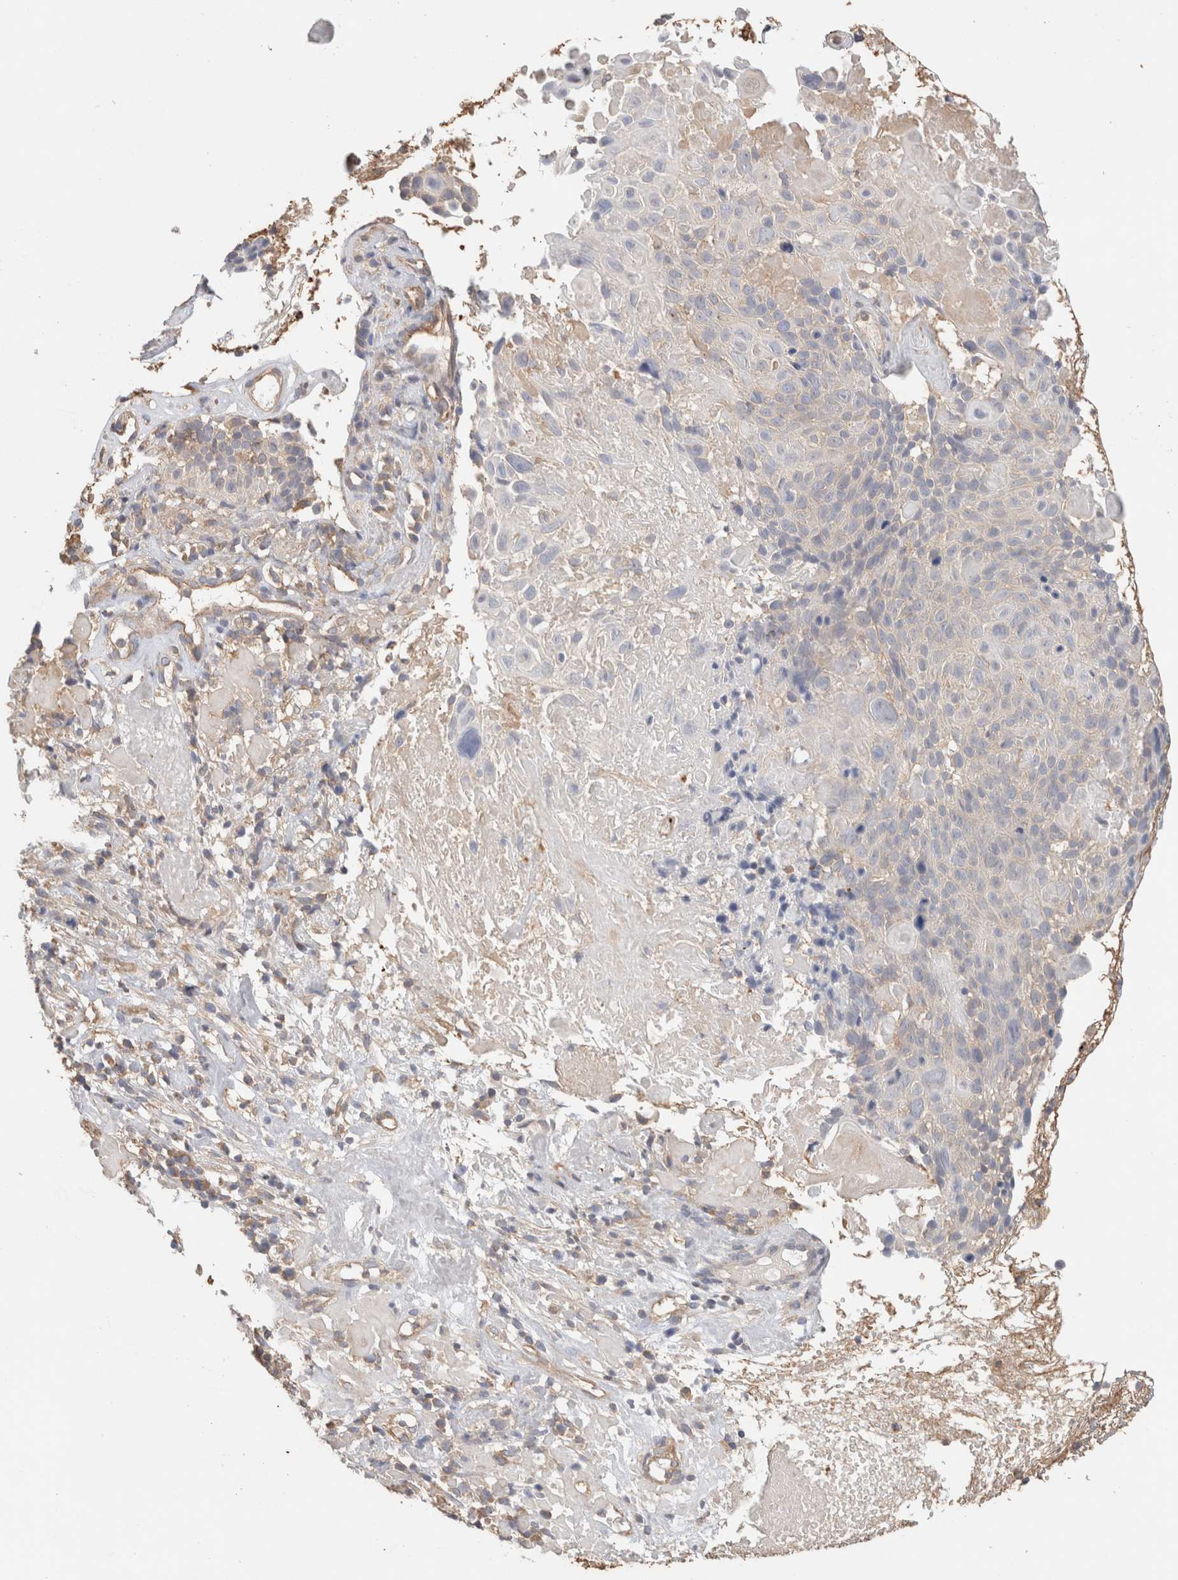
{"staining": {"intensity": "negative", "quantity": "none", "location": "none"}, "tissue": "cervical cancer", "cell_type": "Tumor cells", "image_type": "cancer", "snomed": [{"axis": "morphology", "description": "Squamous cell carcinoma, NOS"}, {"axis": "topography", "description": "Cervix"}], "caption": "Photomicrograph shows no significant protein positivity in tumor cells of cervical squamous cell carcinoma.", "gene": "CFAP418", "patient": {"sex": "female", "age": 74}}